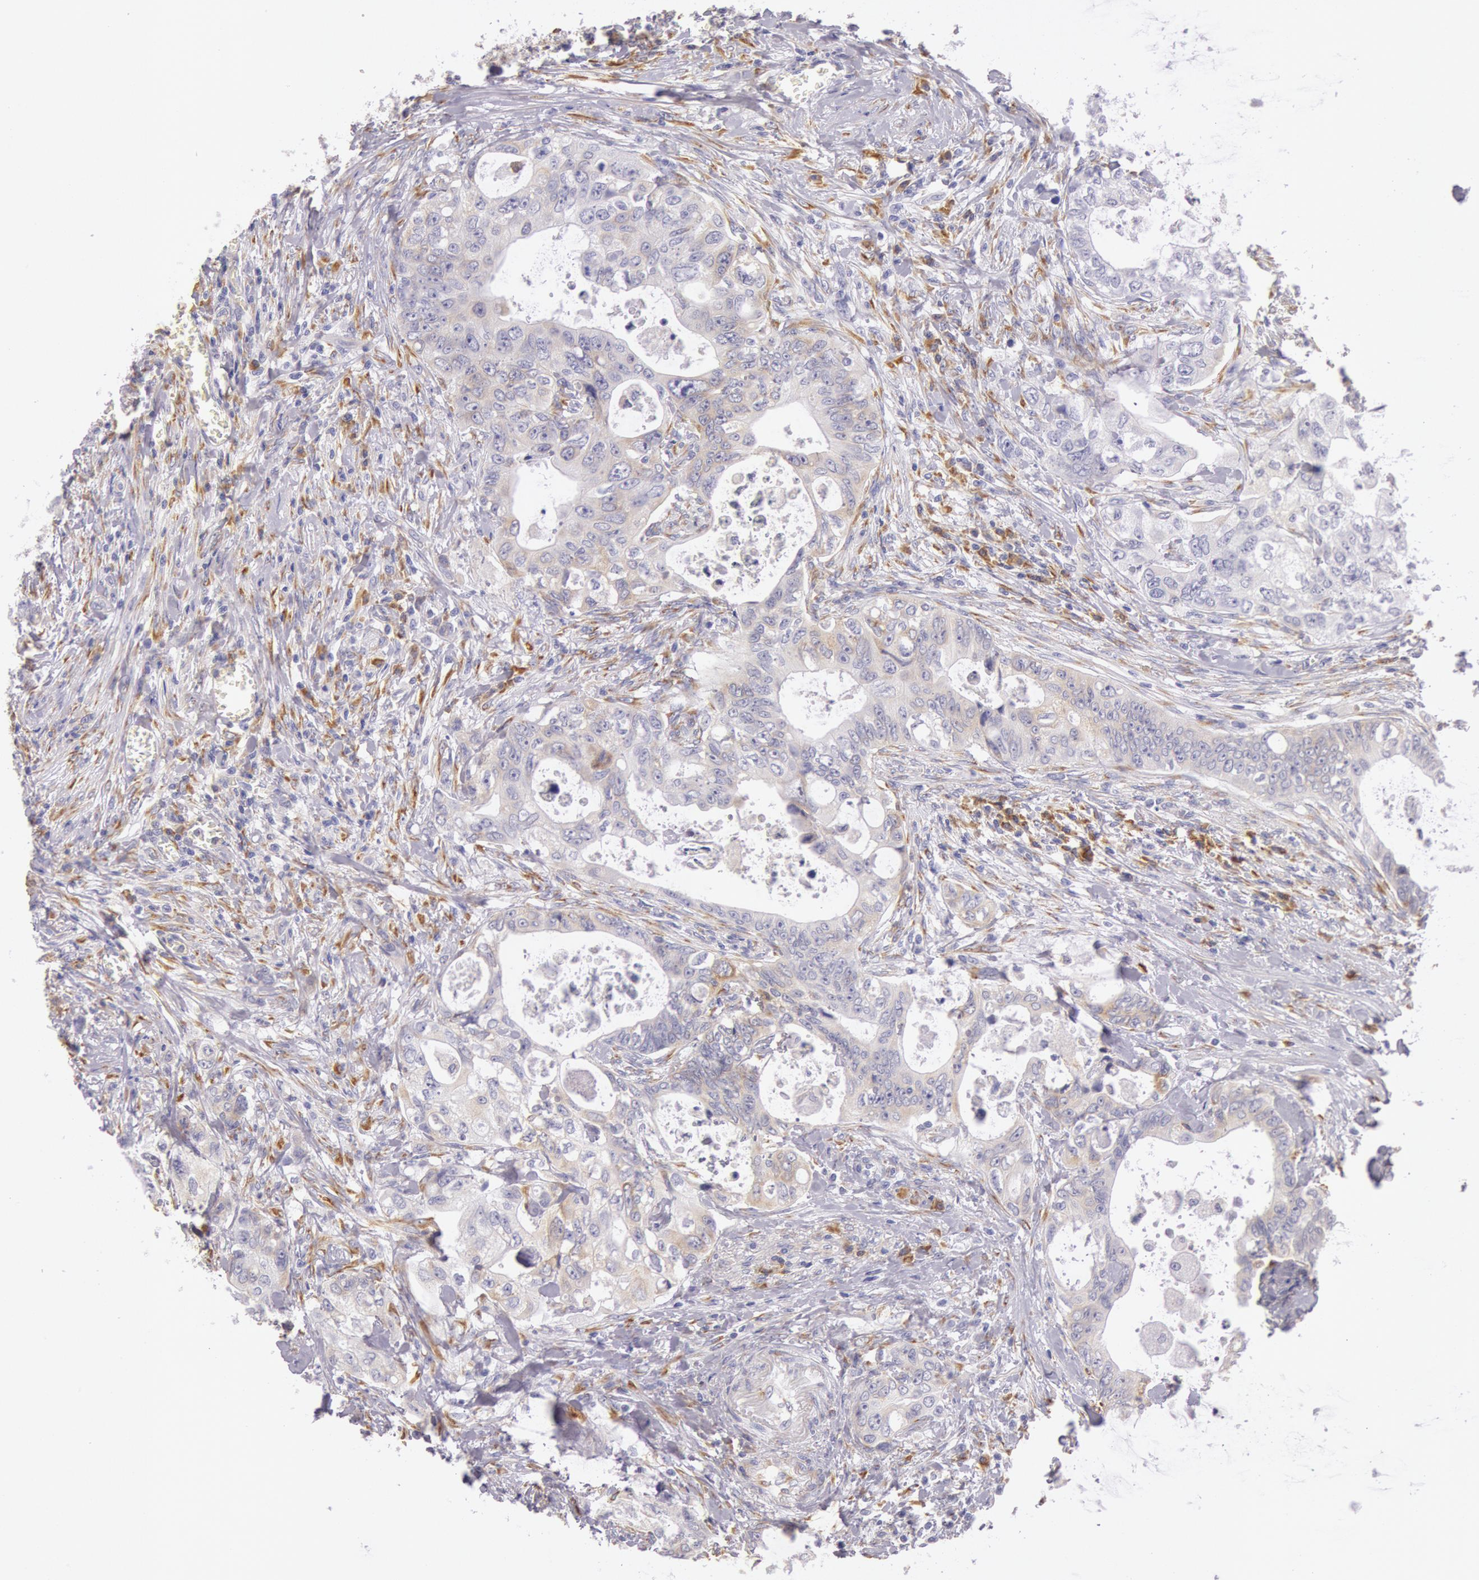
{"staining": {"intensity": "weak", "quantity": "25%-75%", "location": "nuclear"}, "tissue": "colorectal cancer", "cell_type": "Tumor cells", "image_type": "cancer", "snomed": [{"axis": "morphology", "description": "Adenocarcinoma, NOS"}, {"axis": "topography", "description": "Rectum"}], "caption": "About 25%-75% of tumor cells in colorectal adenocarcinoma demonstrate weak nuclear protein staining as visualized by brown immunohistochemical staining.", "gene": "CIDEB", "patient": {"sex": "female", "age": 57}}